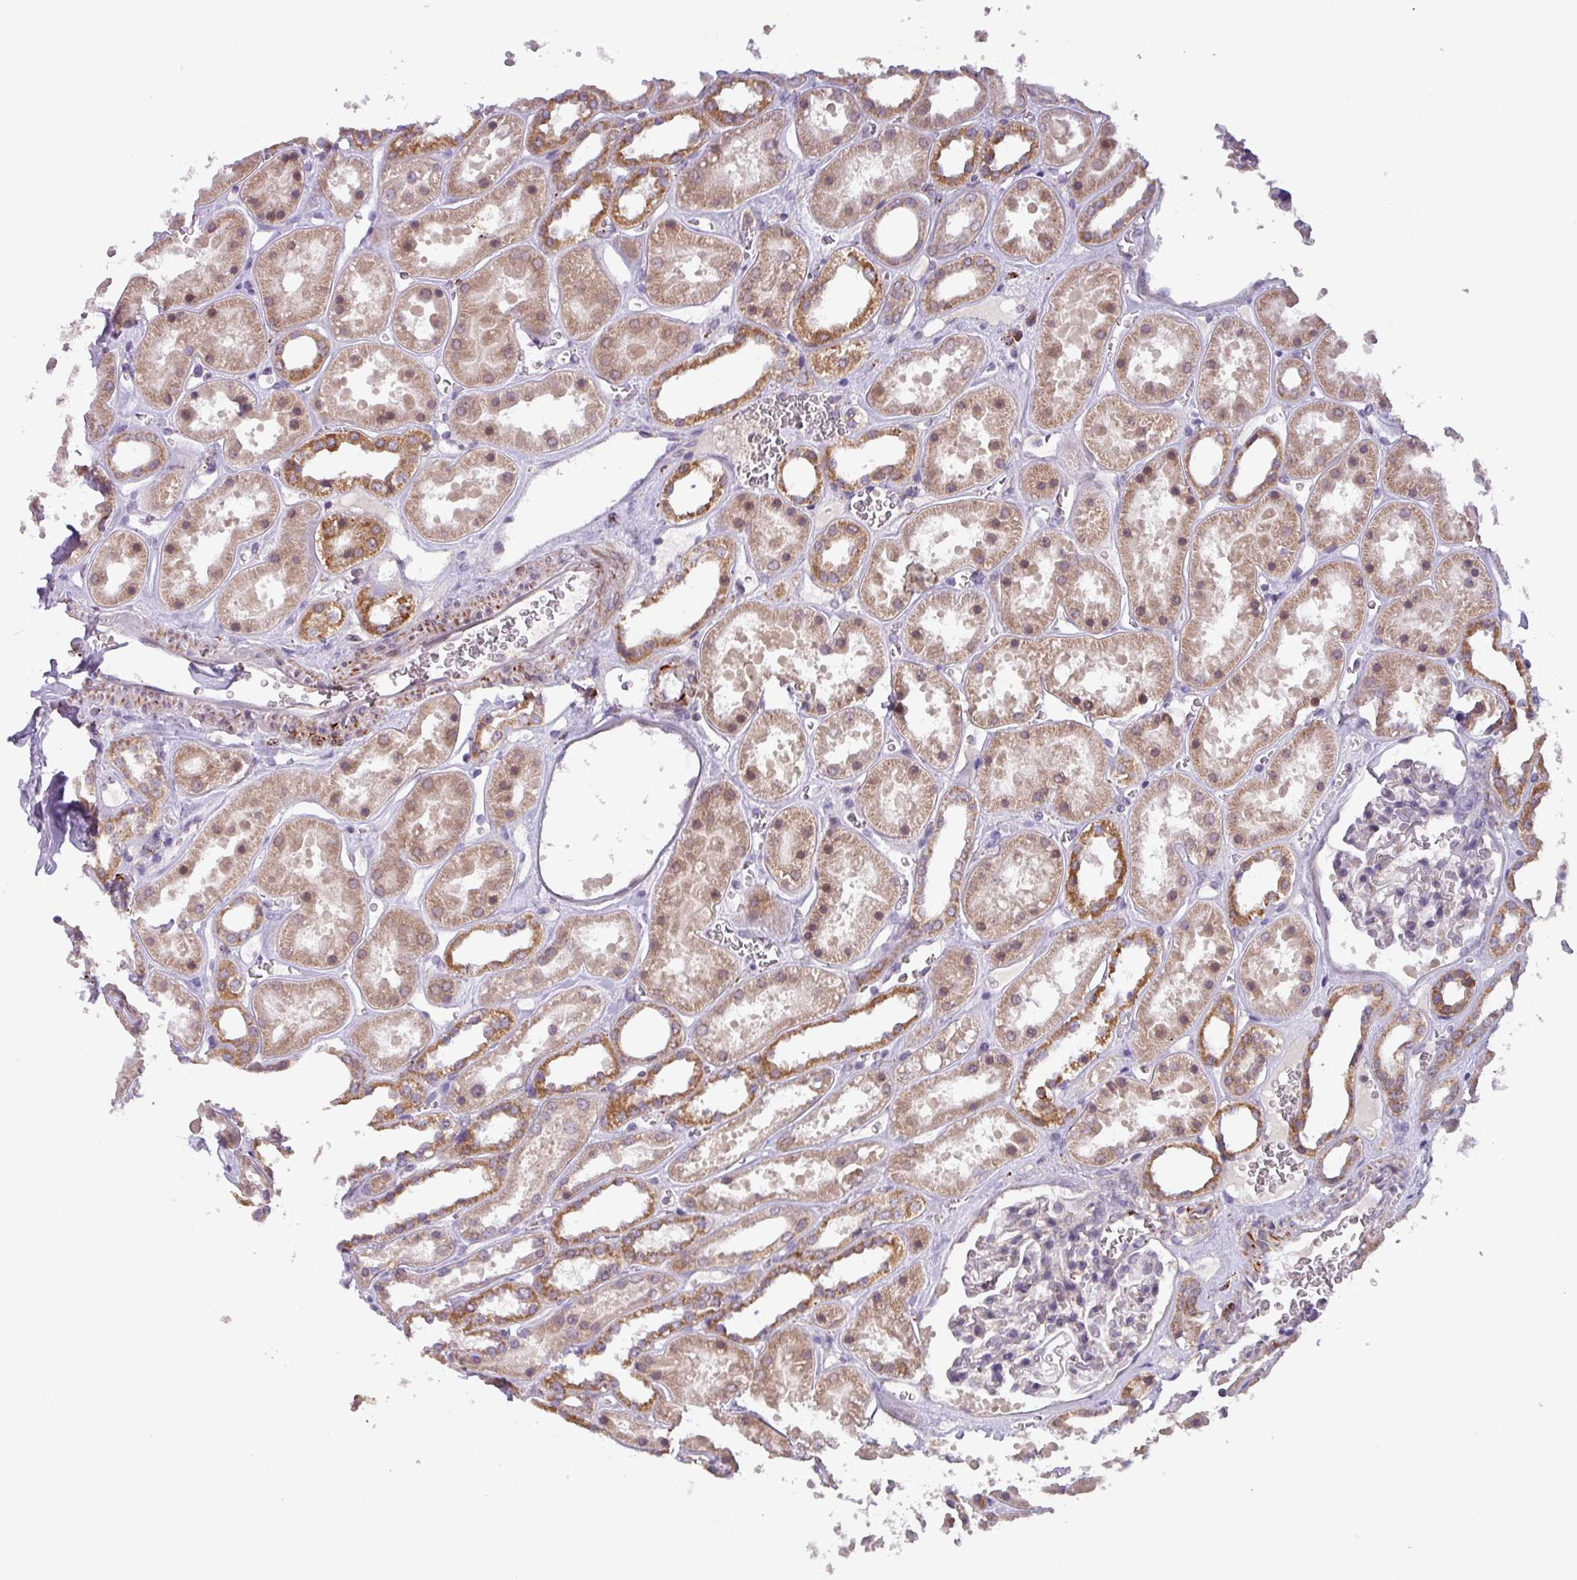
{"staining": {"intensity": "negative", "quantity": "none", "location": "none"}, "tissue": "kidney", "cell_type": "Cells in glomeruli", "image_type": "normal", "snomed": [{"axis": "morphology", "description": "Normal tissue, NOS"}, {"axis": "topography", "description": "Kidney"}], "caption": "This is a image of IHC staining of normal kidney, which shows no staining in cells in glomeruli. Brightfield microscopy of immunohistochemistry stained with DAB (brown) and hematoxylin (blue), captured at high magnification.", "gene": "AKIRIN1", "patient": {"sex": "female", "age": 41}}